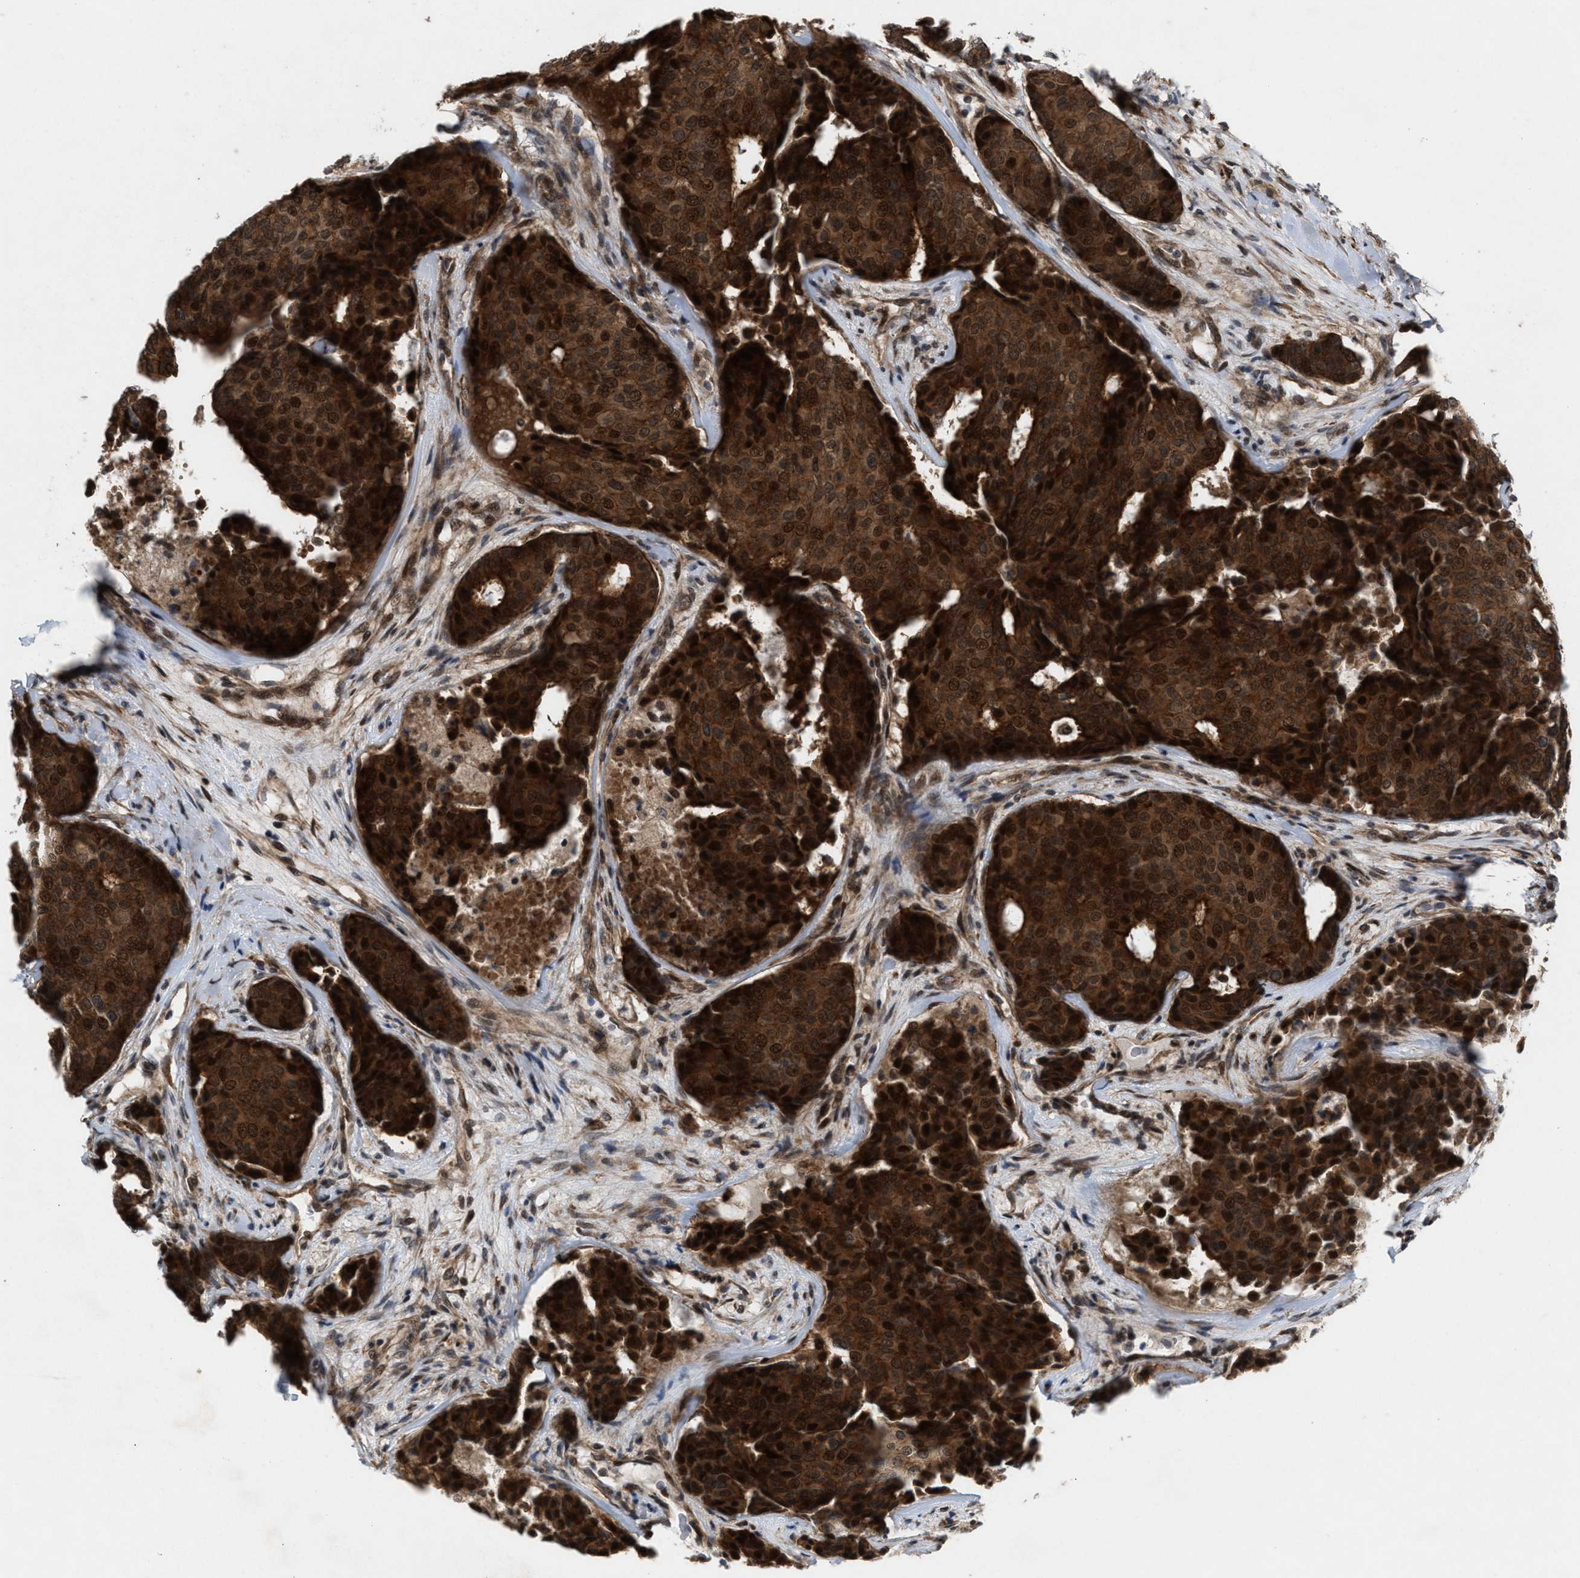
{"staining": {"intensity": "strong", "quantity": ">75%", "location": "cytoplasmic/membranous,nuclear"}, "tissue": "breast cancer", "cell_type": "Tumor cells", "image_type": "cancer", "snomed": [{"axis": "morphology", "description": "Duct carcinoma"}, {"axis": "topography", "description": "Breast"}], "caption": "Intraductal carcinoma (breast) stained with a protein marker displays strong staining in tumor cells.", "gene": "MFSD6", "patient": {"sex": "female", "age": 75}}